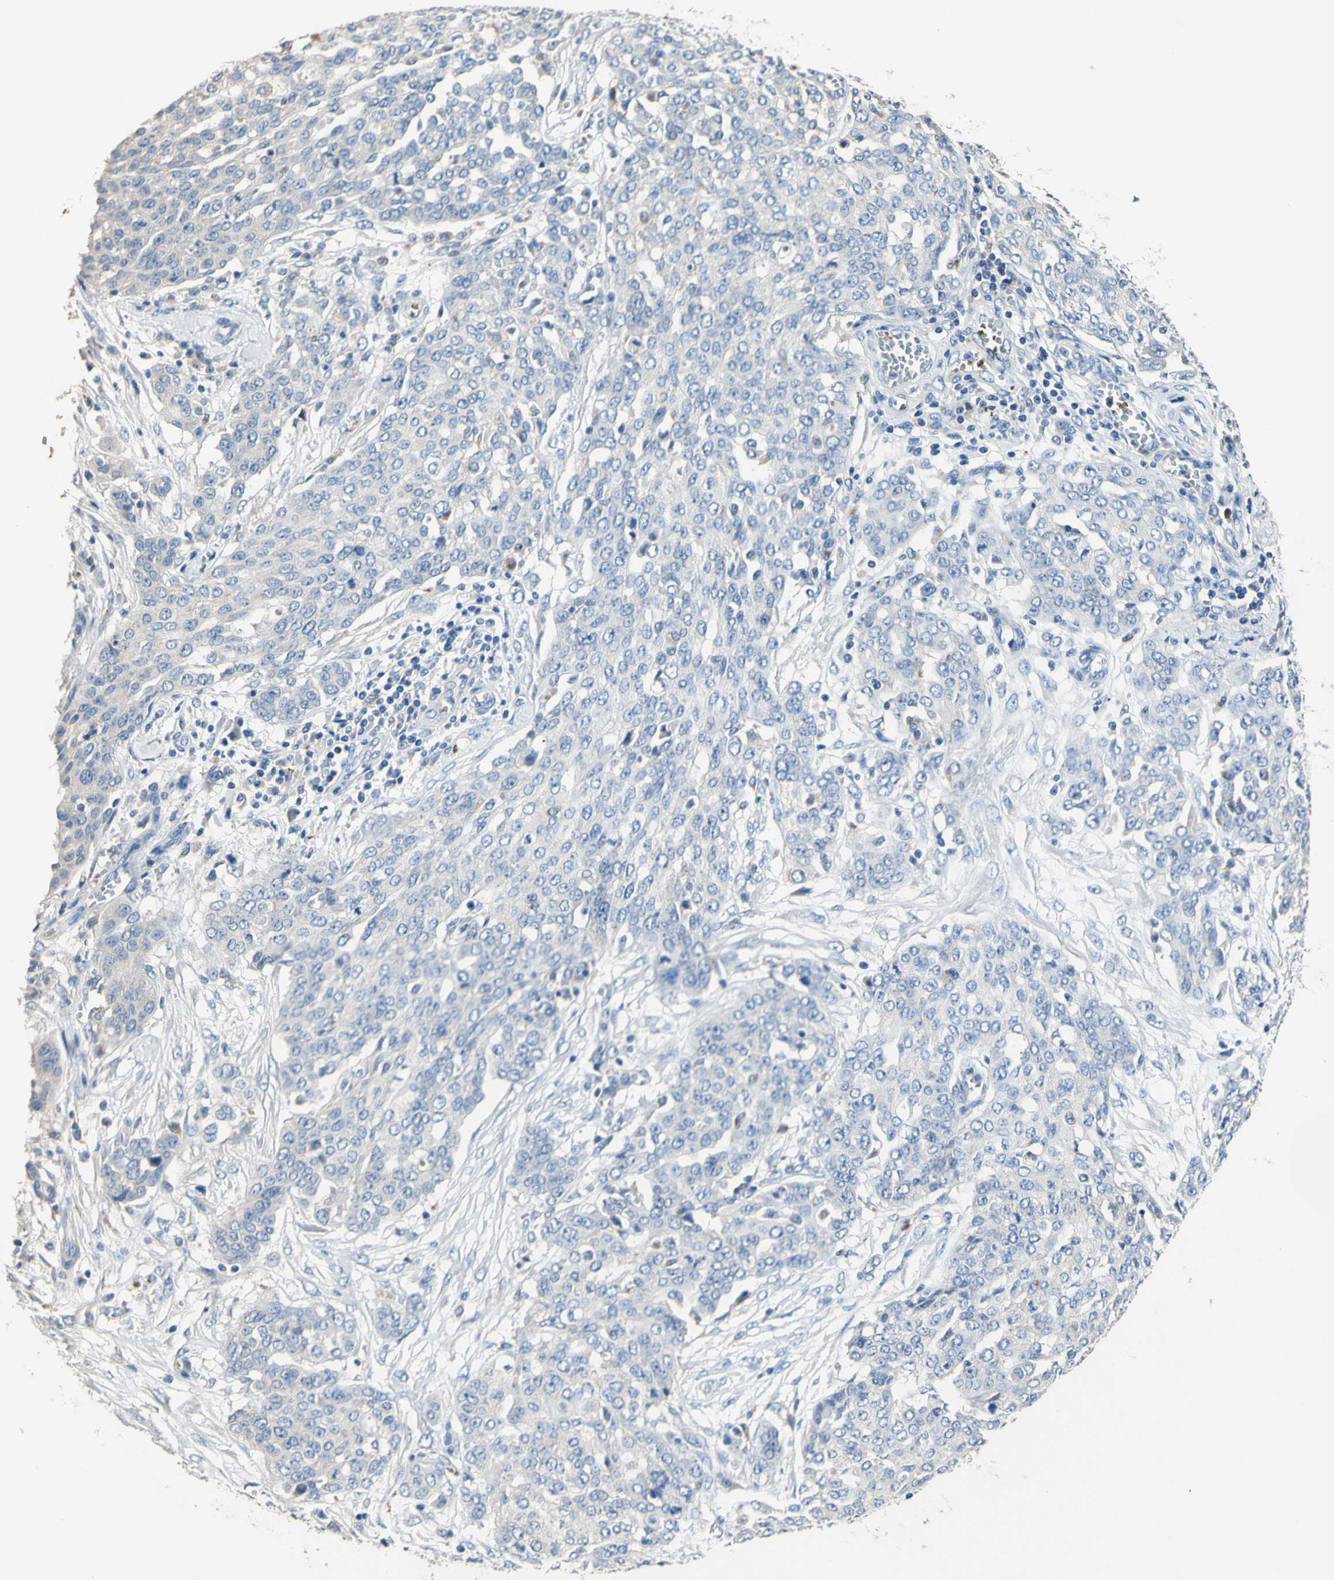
{"staining": {"intensity": "negative", "quantity": "none", "location": "none"}, "tissue": "ovarian cancer", "cell_type": "Tumor cells", "image_type": "cancer", "snomed": [{"axis": "morphology", "description": "Cystadenocarcinoma, serous, NOS"}, {"axis": "topography", "description": "Soft tissue"}, {"axis": "topography", "description": "Ovary"}], "caption": "IHC image of neoplastic tissue: human ovarian serous cystadenocarcinoma stained with DAB (3,3'-diaminobenzidine) exhibits no significant protein staining in tumor cells. (Stains: DAB IHC with hematoxylin counter stain, Microscopy: brightfield microscopy at high magnification).", "gene": "CDON", "patient": {"sex": "female", "age": 57}}